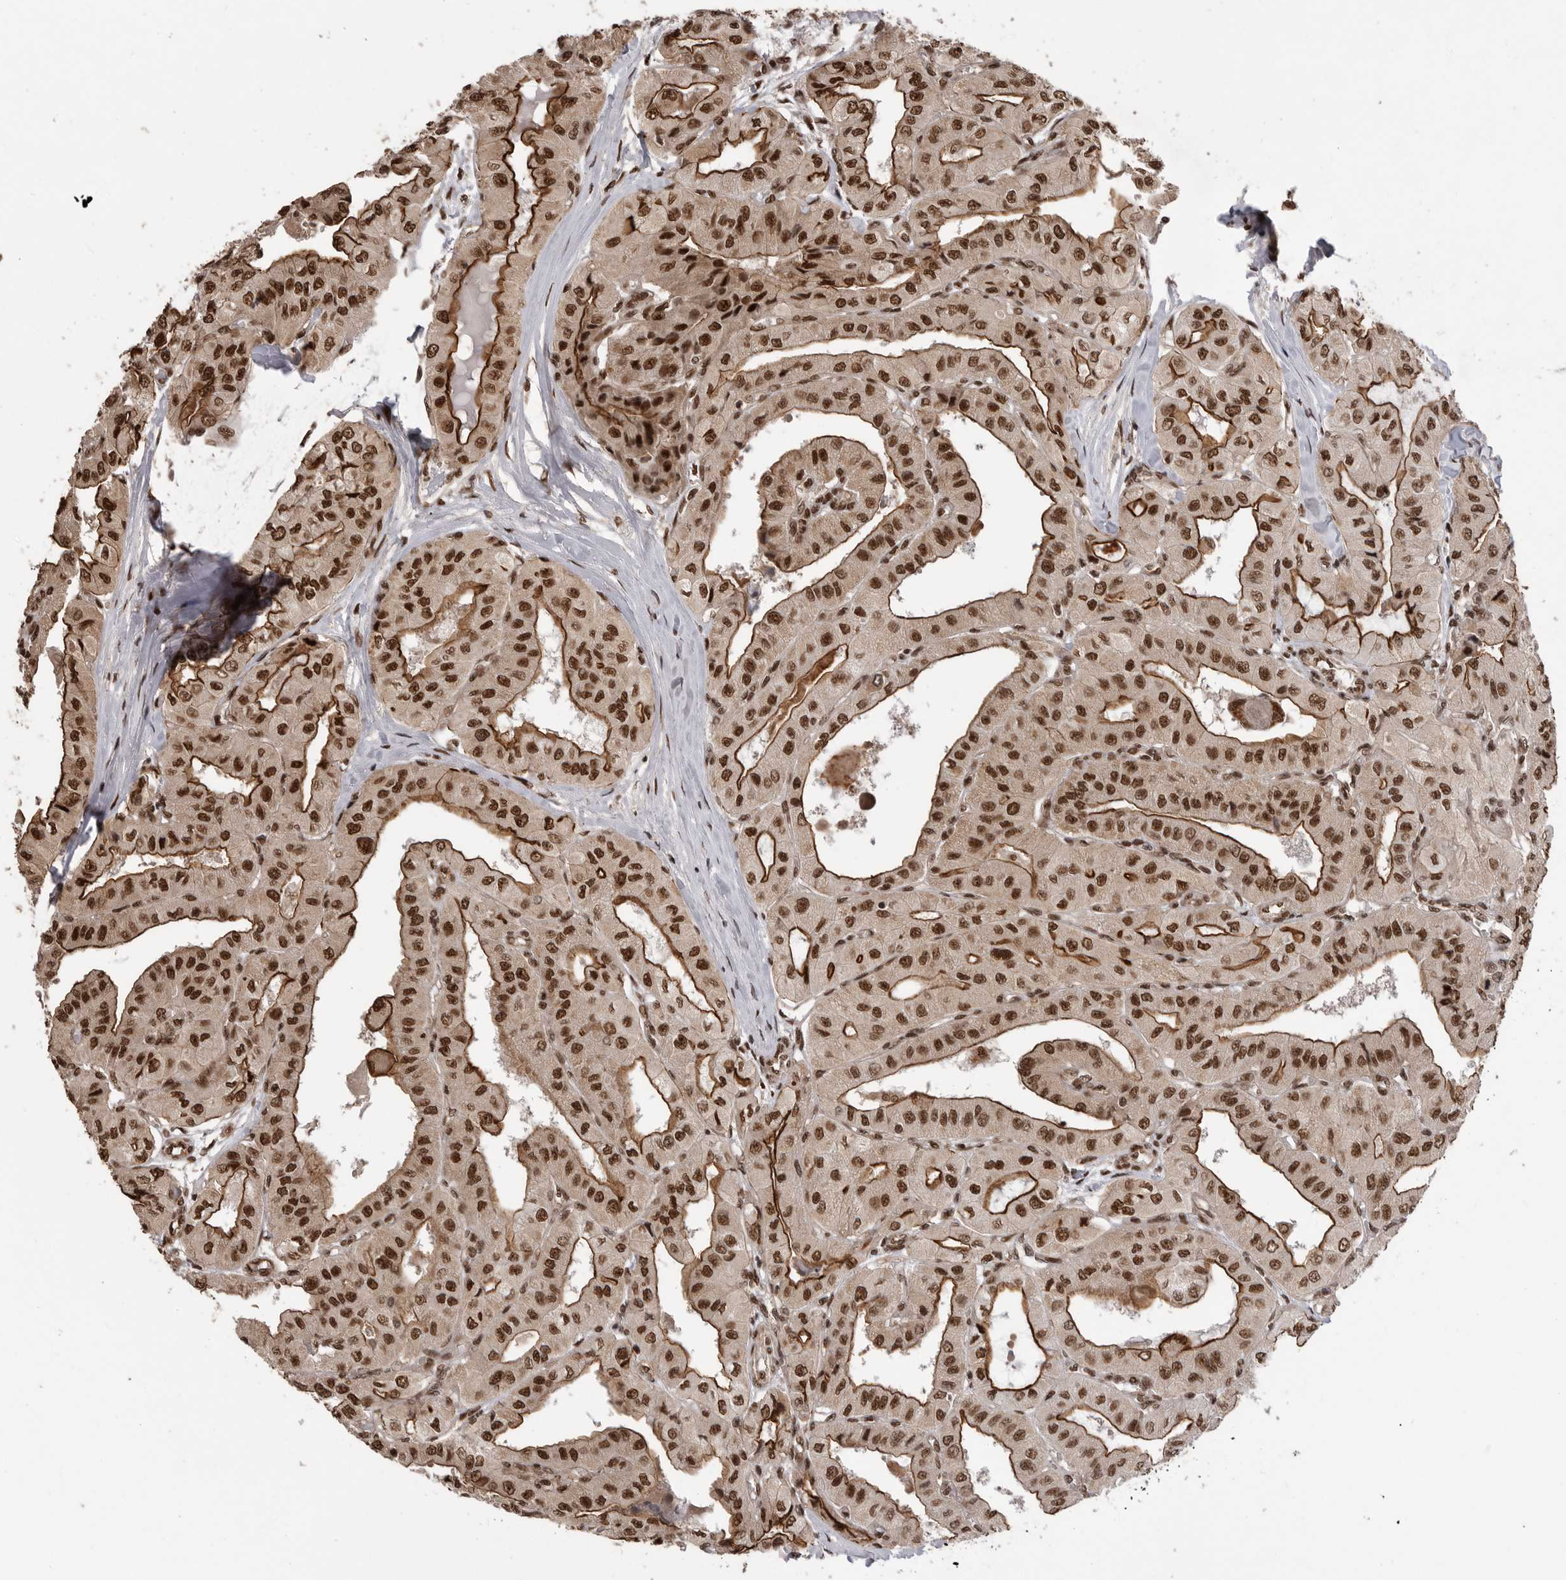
{"staining": {"intensity": "strong", "quantity": ">75%", "location": "cytoplasmic/membranous,nuclear"}, "tissue": "thyroid cancer", "cell_type": "Tumor cells", "image_type": "cancer", "snomed": [{"axis": "morphology", "description": "Papillary adenocarcinoma, NOS"}, {"axis": "topography", "description": "Thyroid gland"}], "caption": "Immunohistochemical staining of thyroid cancer (papillary adenocarcinoma) reveals high levels of strong cytoplasmic/membranous and nuclear positivity in approximately >75% of tumor cells. (DAB = brown stain, brightfield microscopy at high magnification).", "gene": "PPP1R8", "patient": {"sex": "female", "age": 59}}